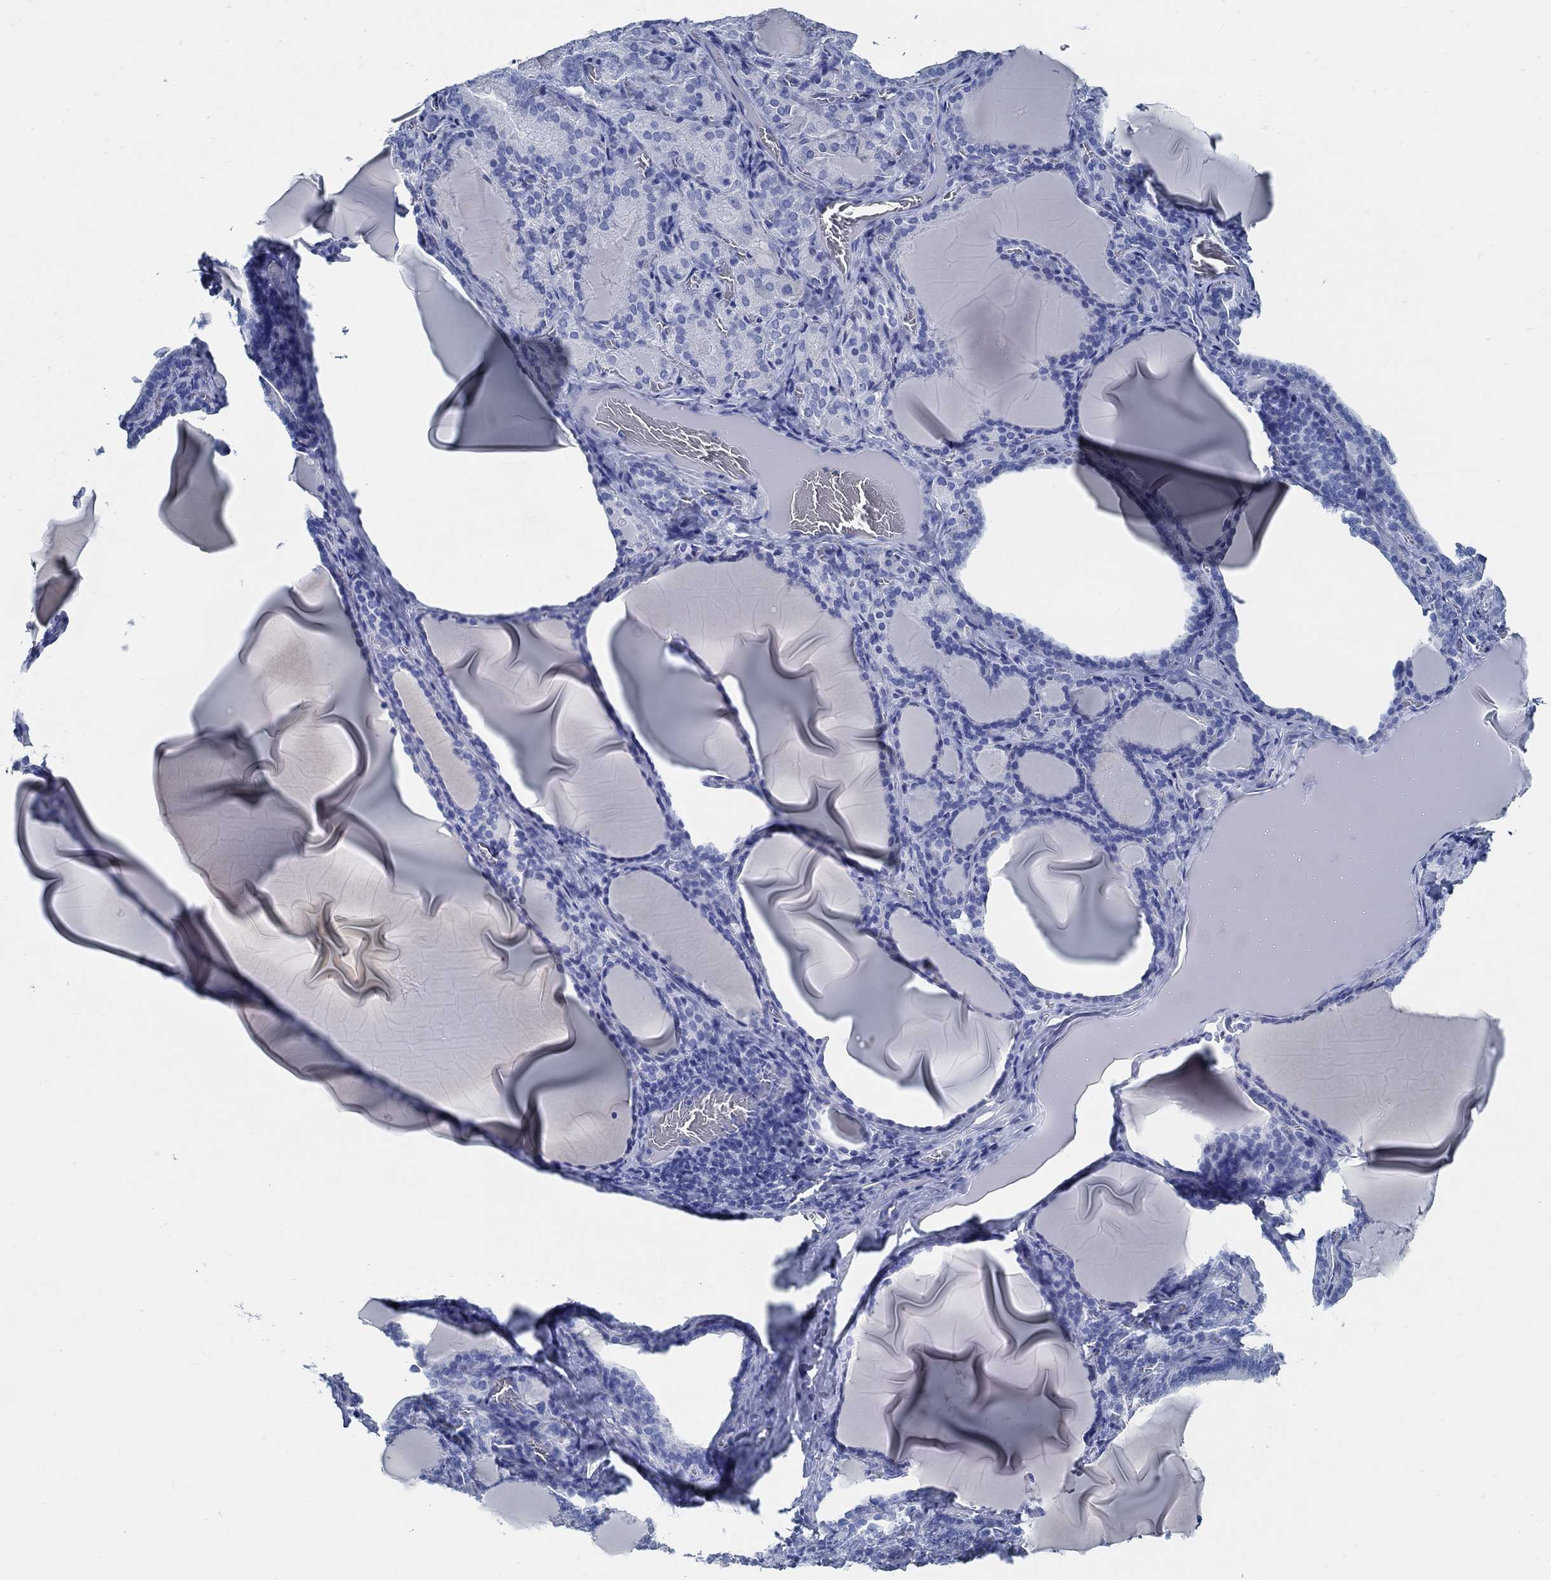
{"staining": {"intensity": "negative", "quantity": "none", "location": "none"}, "tissue": "thyroid gland", "cell_type": "Glandular cells", "image_type": "normal", "snomed": [{"axis": "morphology", "description": "Normal tissue, NOS"}, {"axis": "morphology", "description": "Hyperplasia, NOS"}, {"axis": "topography", "description": "Thyroid gland"}], "caption": "A photomicrograph of human thyroid gland is negative for staining in glandular cells. (Brightfield microscopy of DAB (3,3'-diaminobenzidine) immunohistochemistry (IHC) at high magnification).", "gene": "SLC45A1", "patient": {"sex": "female", "age": 27}}